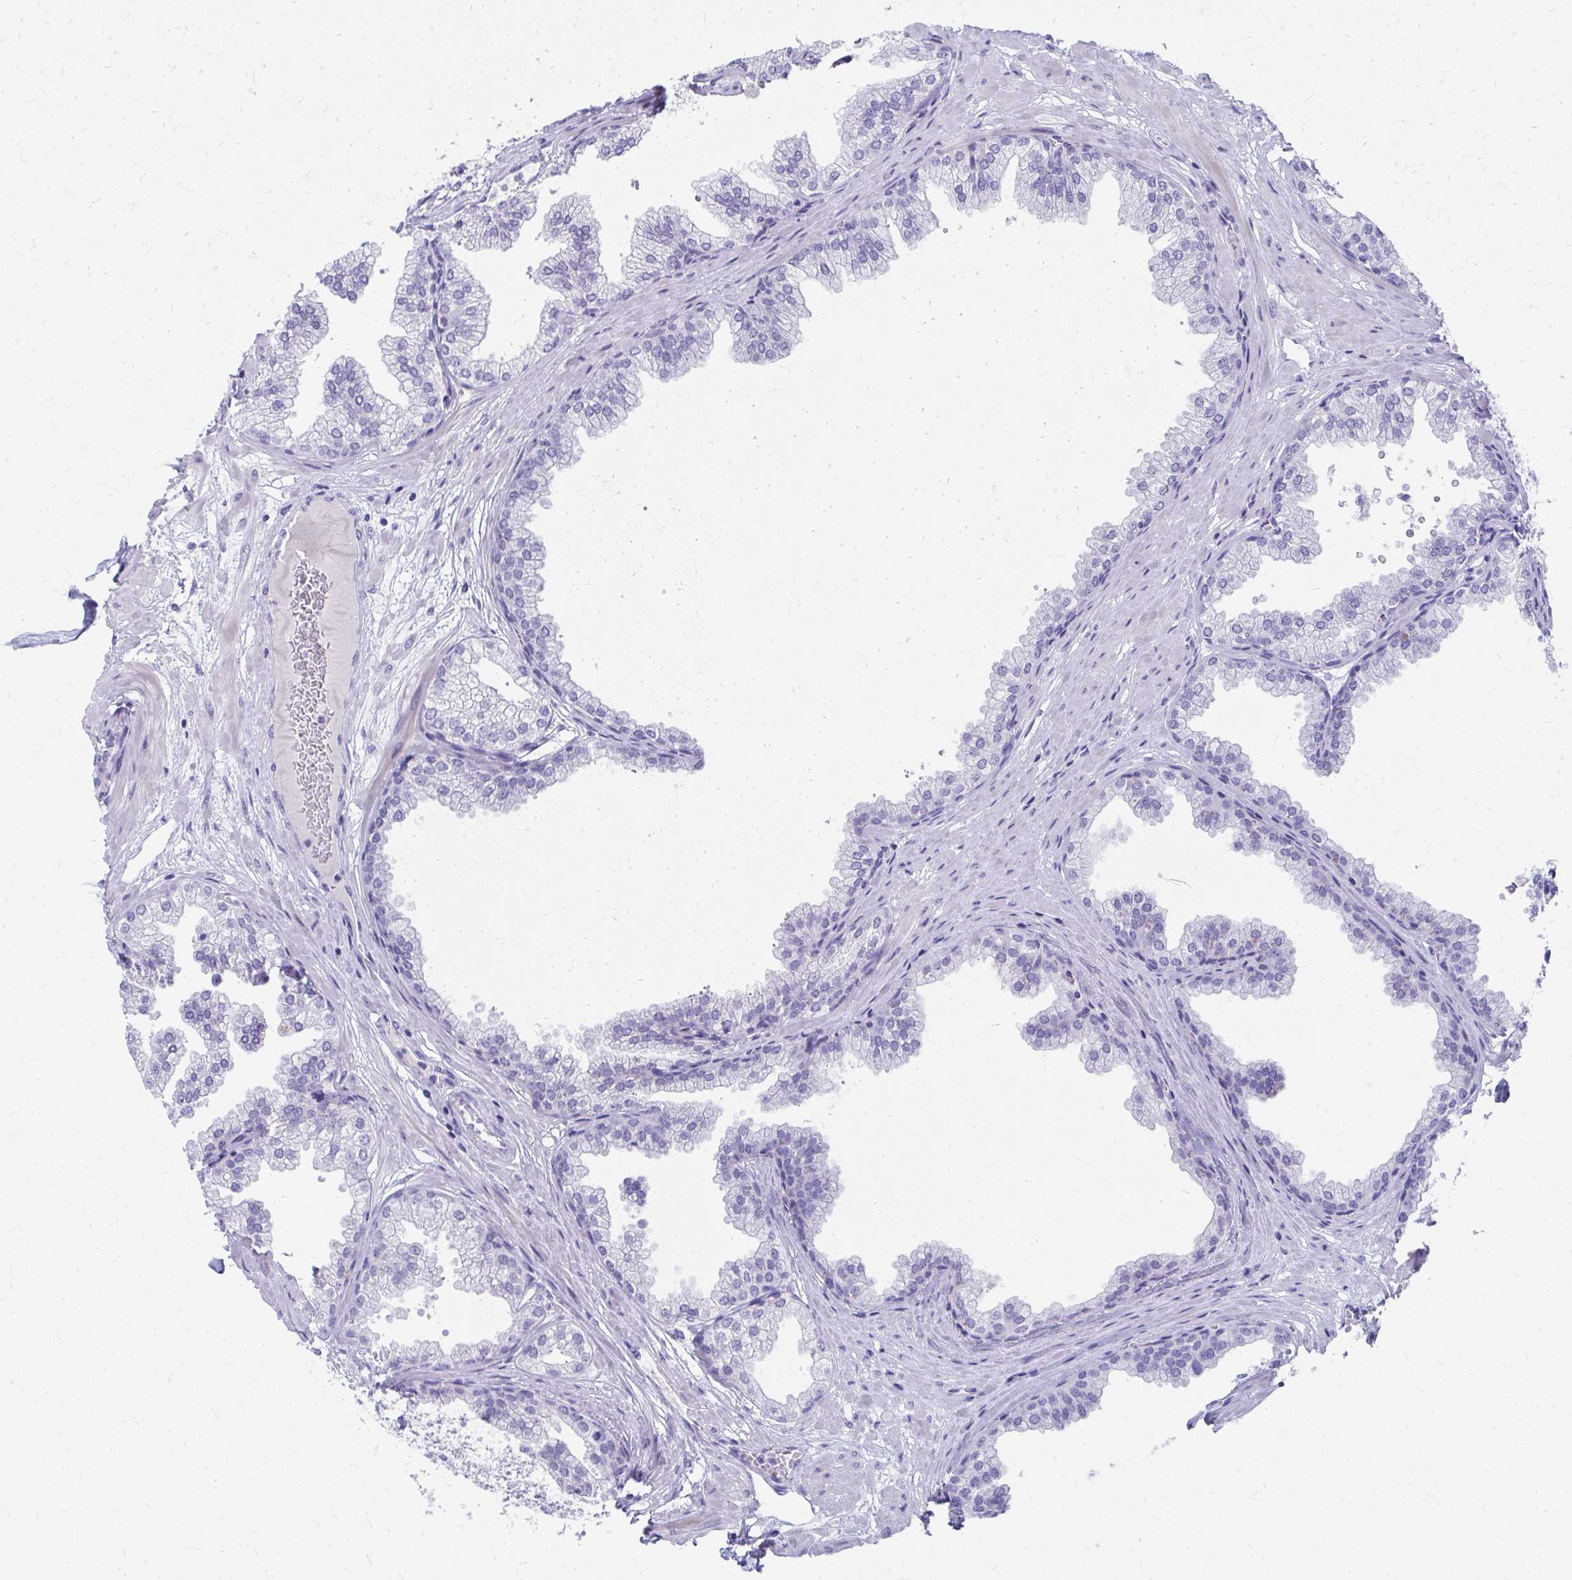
{"staining": {"intensity": "negative", "quantity": "none", "location": "none"}, "tissue": "prostate", "cell_type": "Glandular cells", "image_type": "normal", "snomed": [{"axis": "morphology", "description": "Normal tissue, NOS"}, {"axis": "topography", "description": "Prostate"}], "caption": "The histopathology image demonstrates no staining of glandular cells in normal prostate.", "gene": "SEC14L3", "patient": {"sex": "male", "age": 37}}